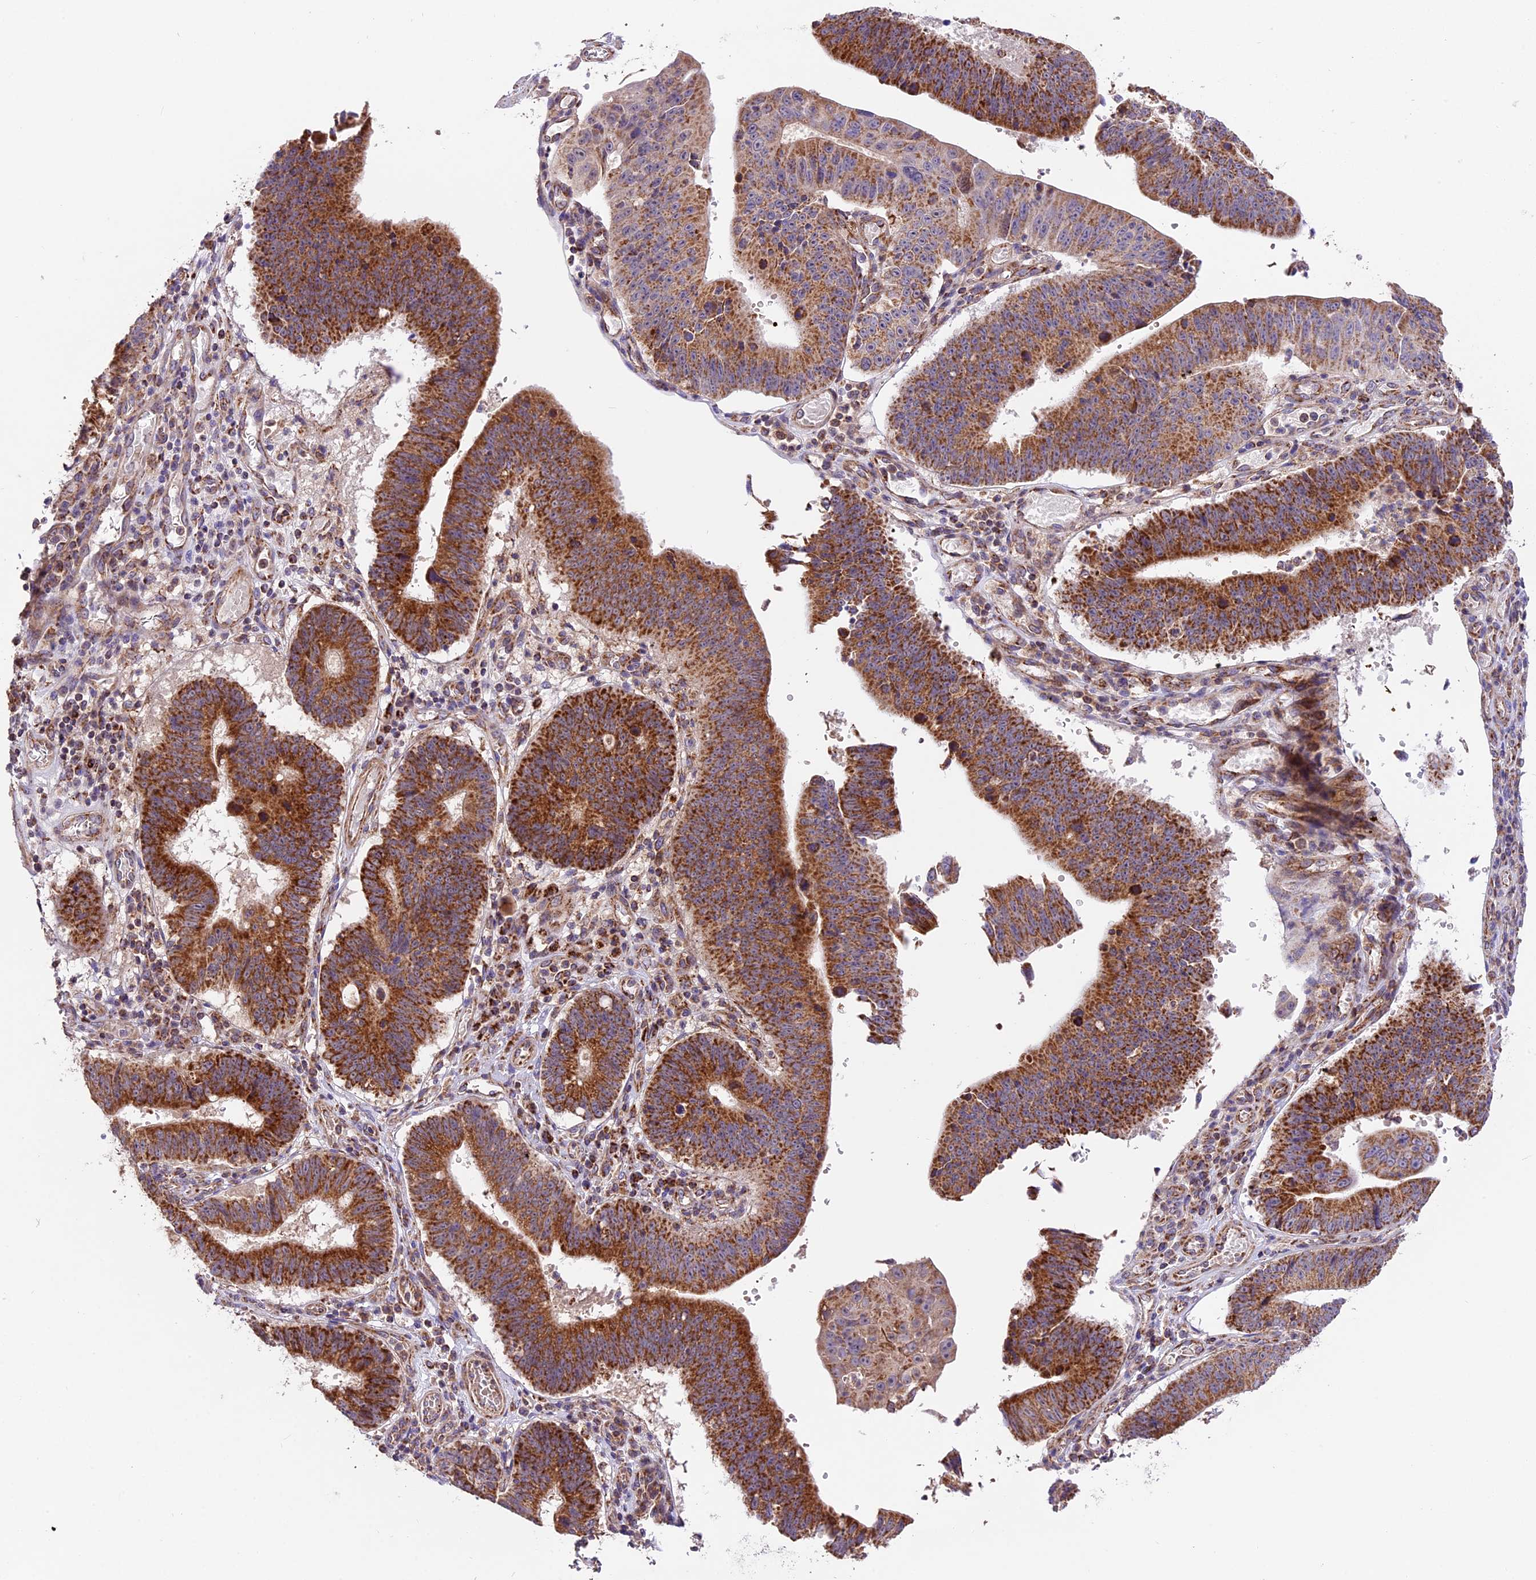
{"staining": {"intensity": "strong", "quantity": ">75%", "location": "cytoplasmic/membranous"}, "tissue": "stomach cancer", "cell_type": "Tumor cells", "image_type": "cancer", "snomed": [{"axis": "morphology", "description": "Adenocarcinoma, NOS"}, {"axis": "topography", "description": "Stomach"}], "caption": "An image of adenocarcinoma (stomach) stained for a protein demonstrates strong cytoplasmic/membranous brown staining in tumor cells.", "gene": "NDUFA8", "patient": {"sex": "male", "age": 59}}